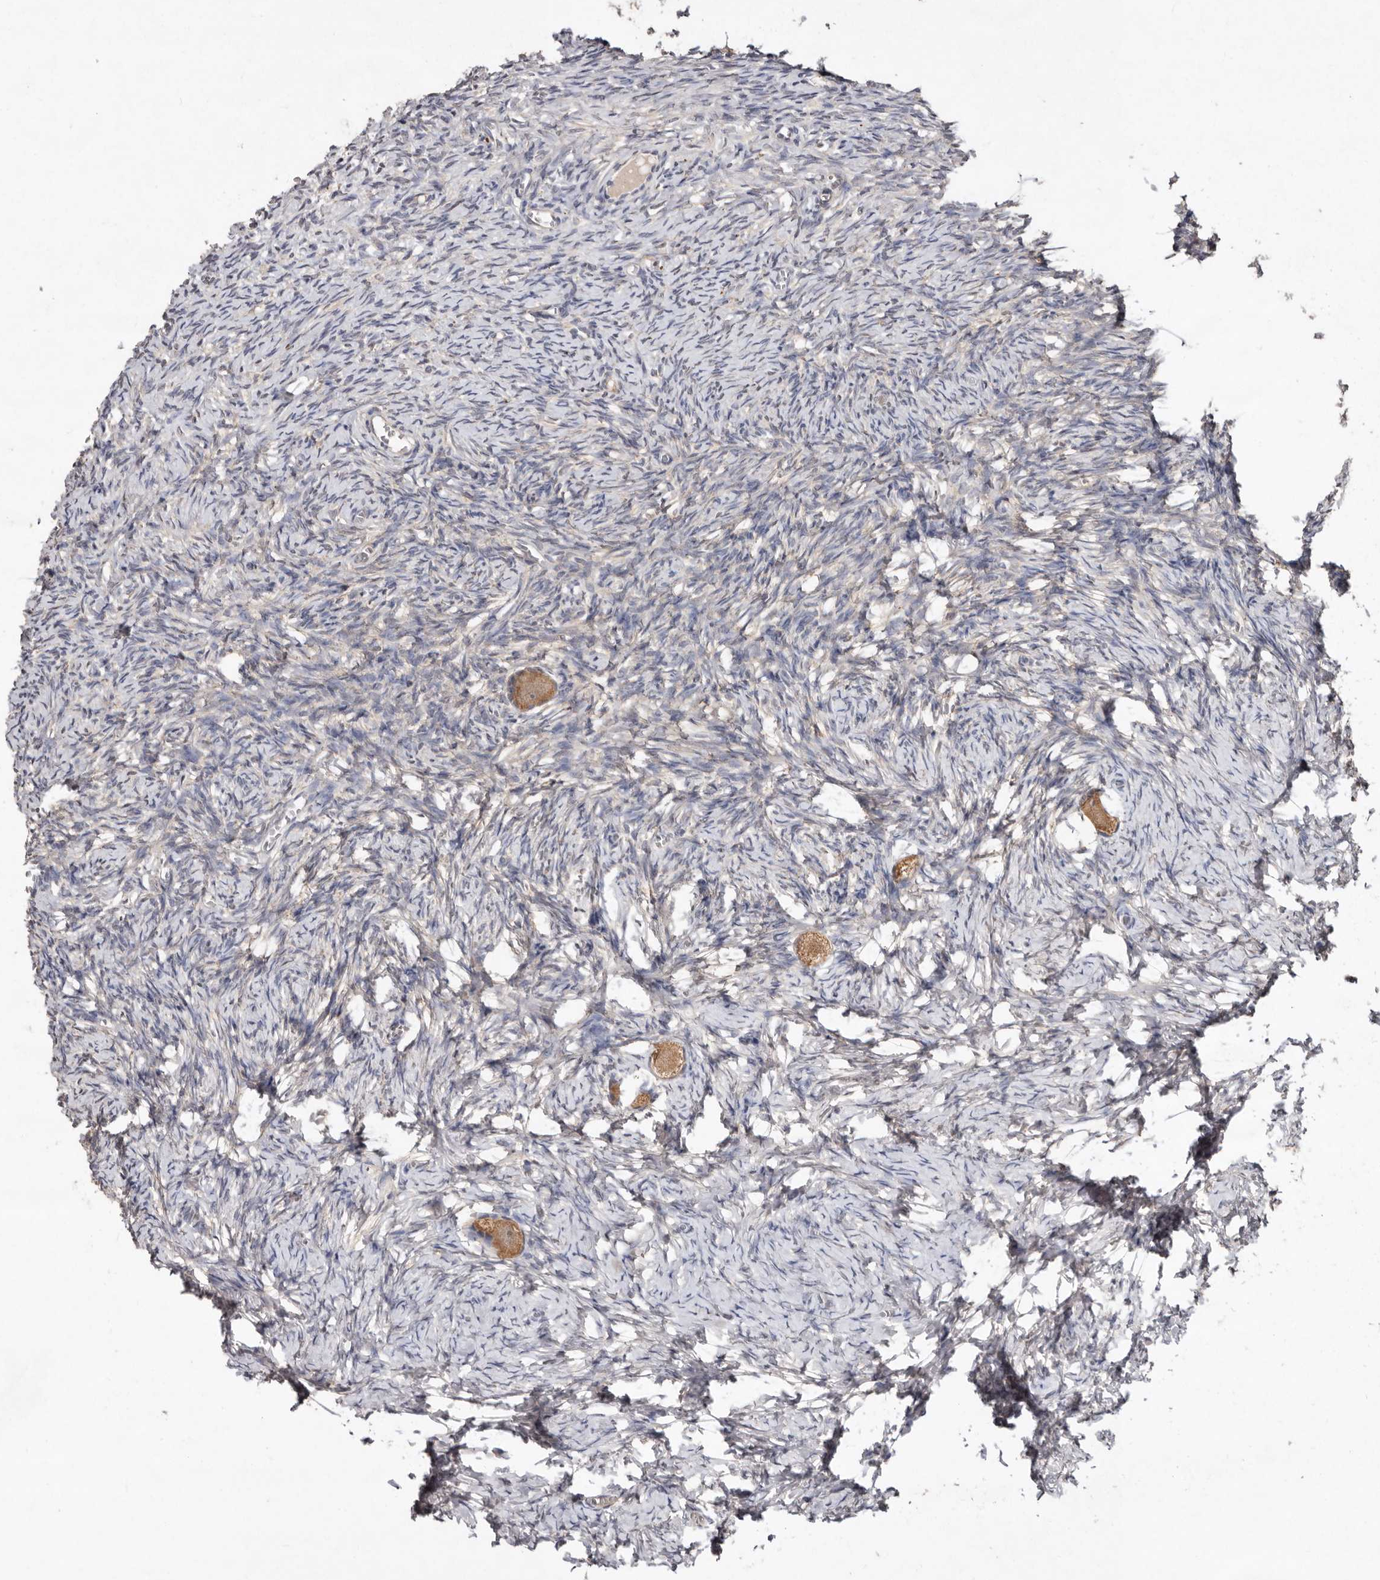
{"staining": {"intensity": "moderate", "quantity": ">75%", "location": "cytoplasmic/membranous"}, "tissue": "ovary", "cell_type": "Follicle cells", "image_type": "normal", "snomed": [{"axis": "morphology", "description": "Normal tissue, NOS"}, {"axis": "topography", "description": "Ovary"}], "caption": "Ovary was stained to show a protein in brown. There is medium levels of moderate cytoplasmic/membranous expression in approximately >75% of follicle cells. (brown staining indicates protein expression, while blue staining denotes nuclei).", "gene": "EDEM1", "patient": {"sex": "female", "age": 27}}